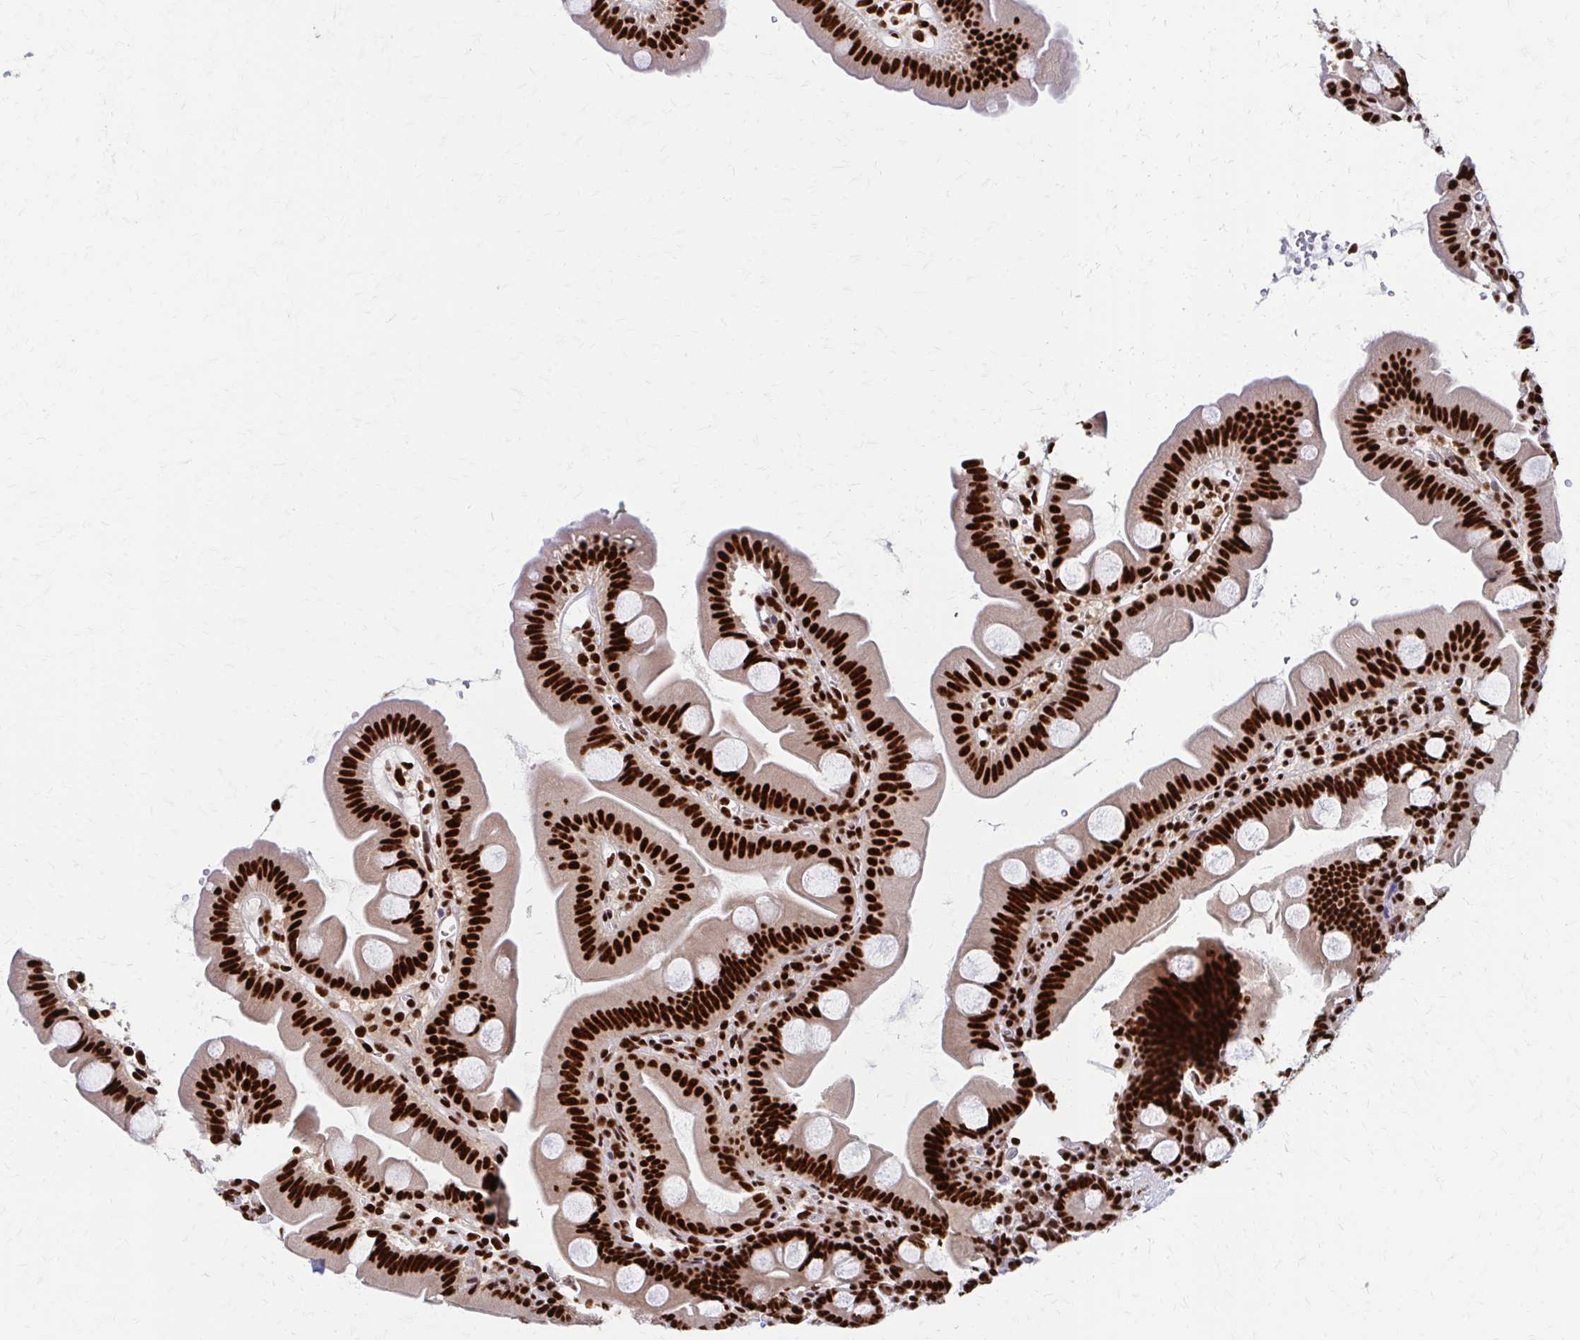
{"staining": {"intensity": "strong", "quantity": ">75%", "location": "nuclear"}, "tissue": "small intestine", "cell_type": "Glandular cells", "image_type": "normal", "snomed": [{"axis": "morphology", "description": "Normal tissue, NOS"}, {"axis": "topography", "description": "Small intestine"}], "caption": "Glandular cells show strong nuclear expression in approximately >75% of cells in benign small intestine.", "gene": "CNKSR3", "patient": {"sex": "female", "age": 68}}